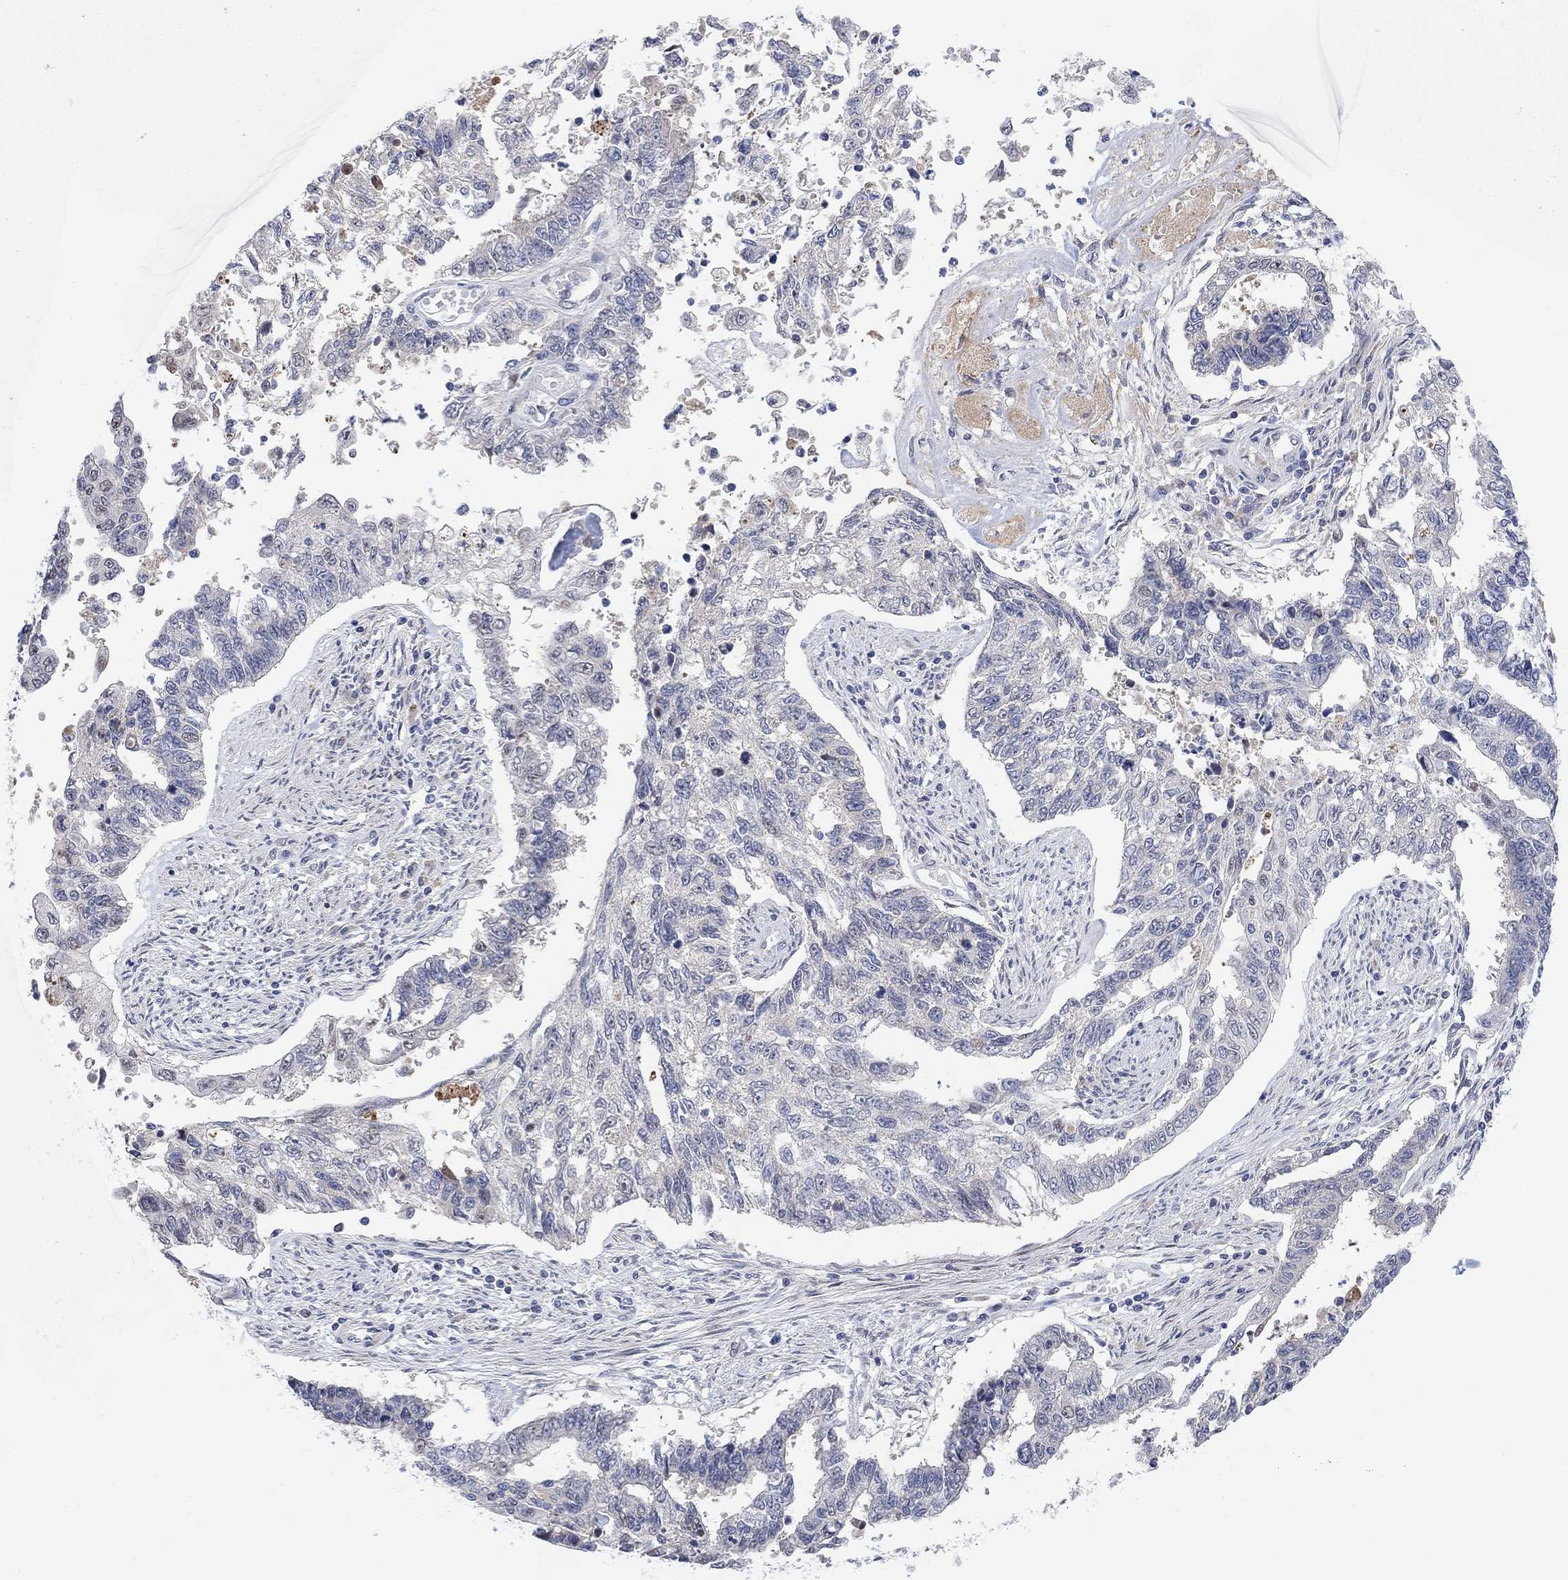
{"staining": {"intensity": "negative", "quantity": "none", "location": "none"}, "tissue": "endometrial cancer", "cell_type": "Tumor cells", "image_type": "cancer", "snomed": [{"axis": "morphology", "description": "Adenocarcinoma, NOS"}, {"axis": "topography", "description": "Uterus"}], "caption": "Immunohistochemical staining of endometrial cancer (adenocarcinoma) demonstrates no significant expression in tumor cells. (Brightfield microscopy of DAB (3,3'-diaminobenzidine) IHC at high magnification).", "gene": "CNTF", "patient": {"sex": "female", "age": 59}}